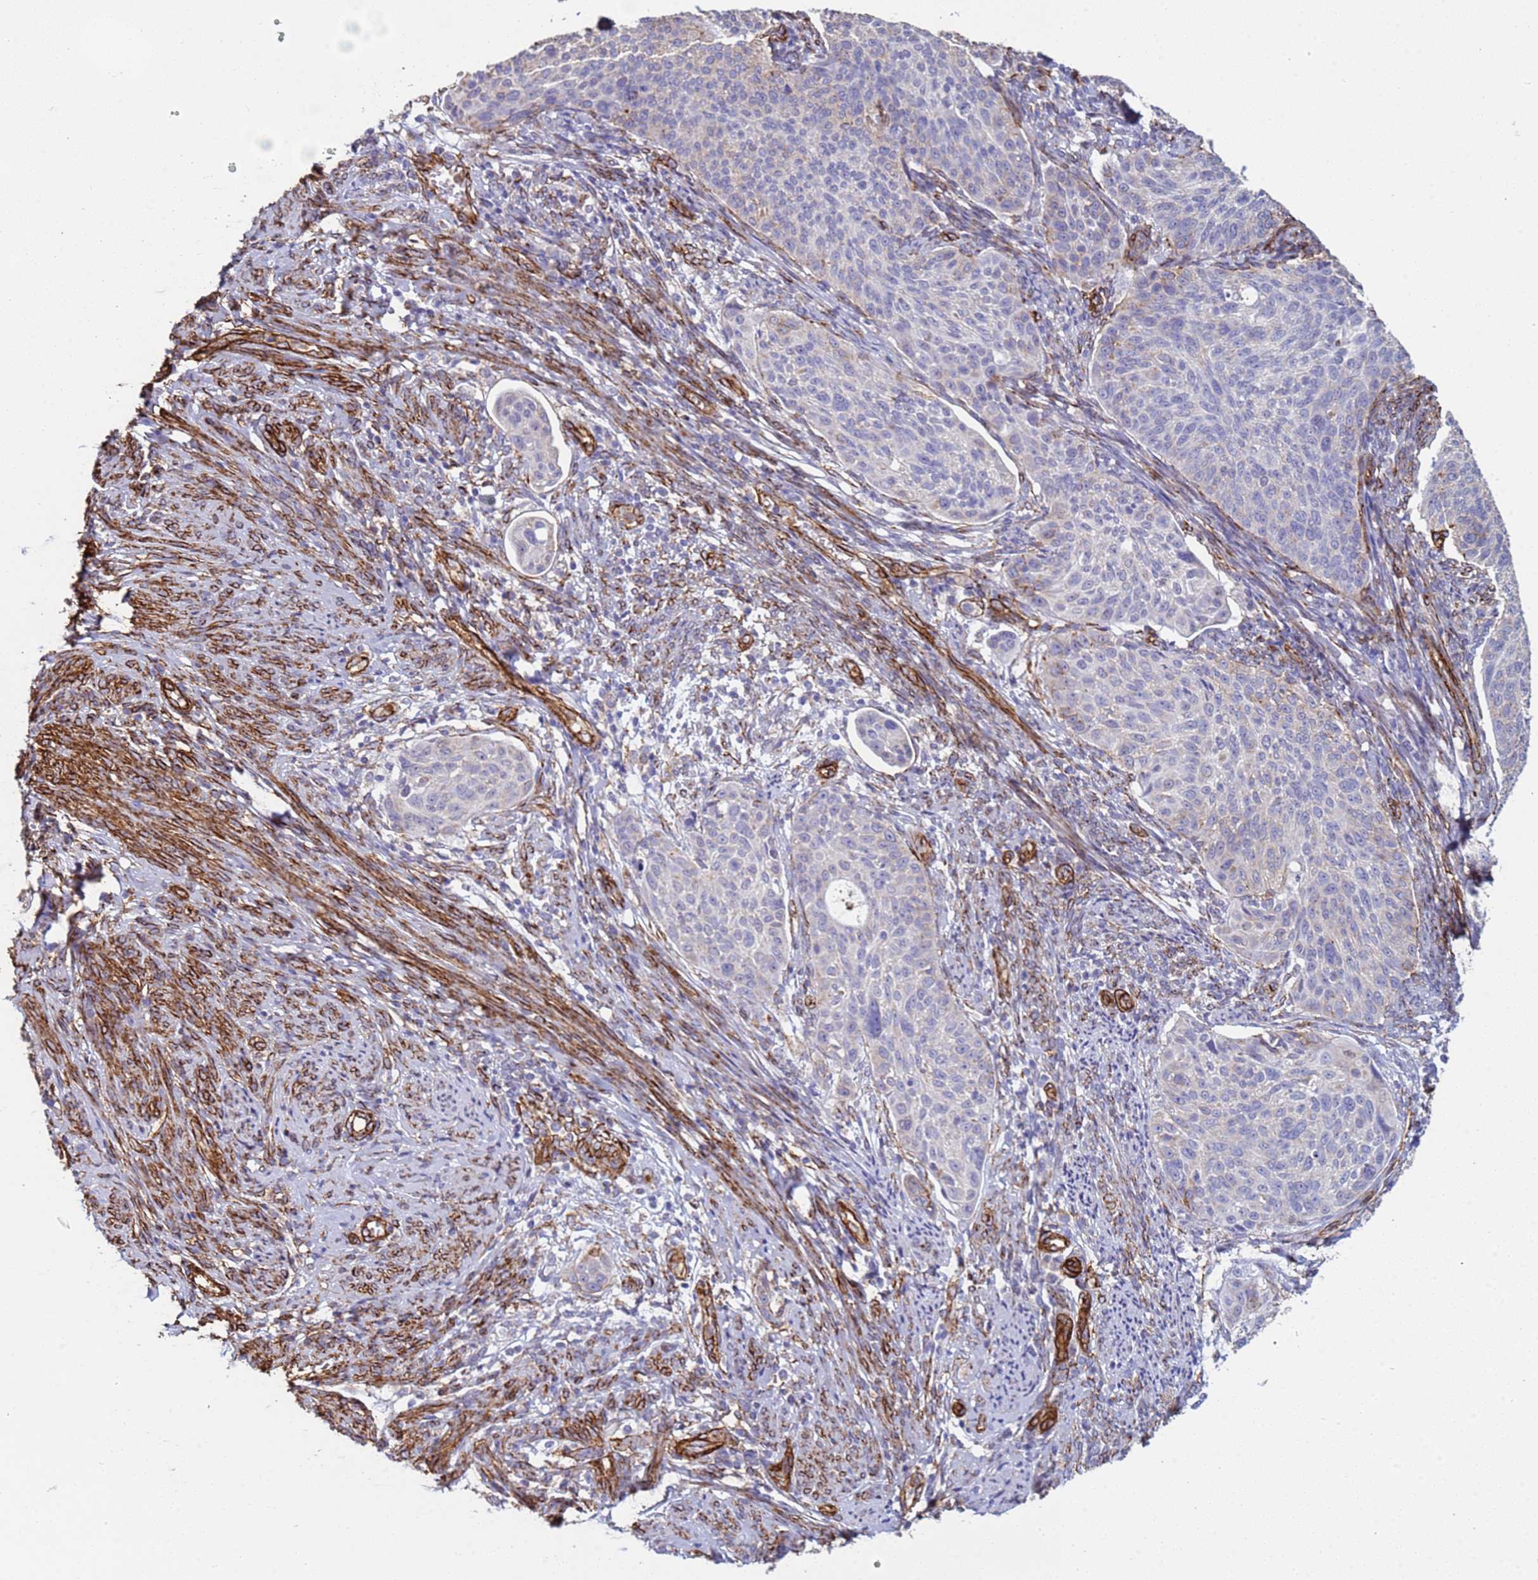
{"staining": {"intensity": "negative", "quantity": "none", "location": "none"}, "tissue": "cervical cancer", "cell_type": "Tumor cells", "image_type": "cancer", "snomed": [{"axis": "morphology", "description": "Squamous cell carcinoma, NOS"}, {"axis": "topography", "description": "Cervix"}], "caption": "Immunohistochemical staining of human cervical cancer exhibits no significant staining in tumor cells.", "gene": "GASK1A", "patient": {"sex": "female", "age": 70}}